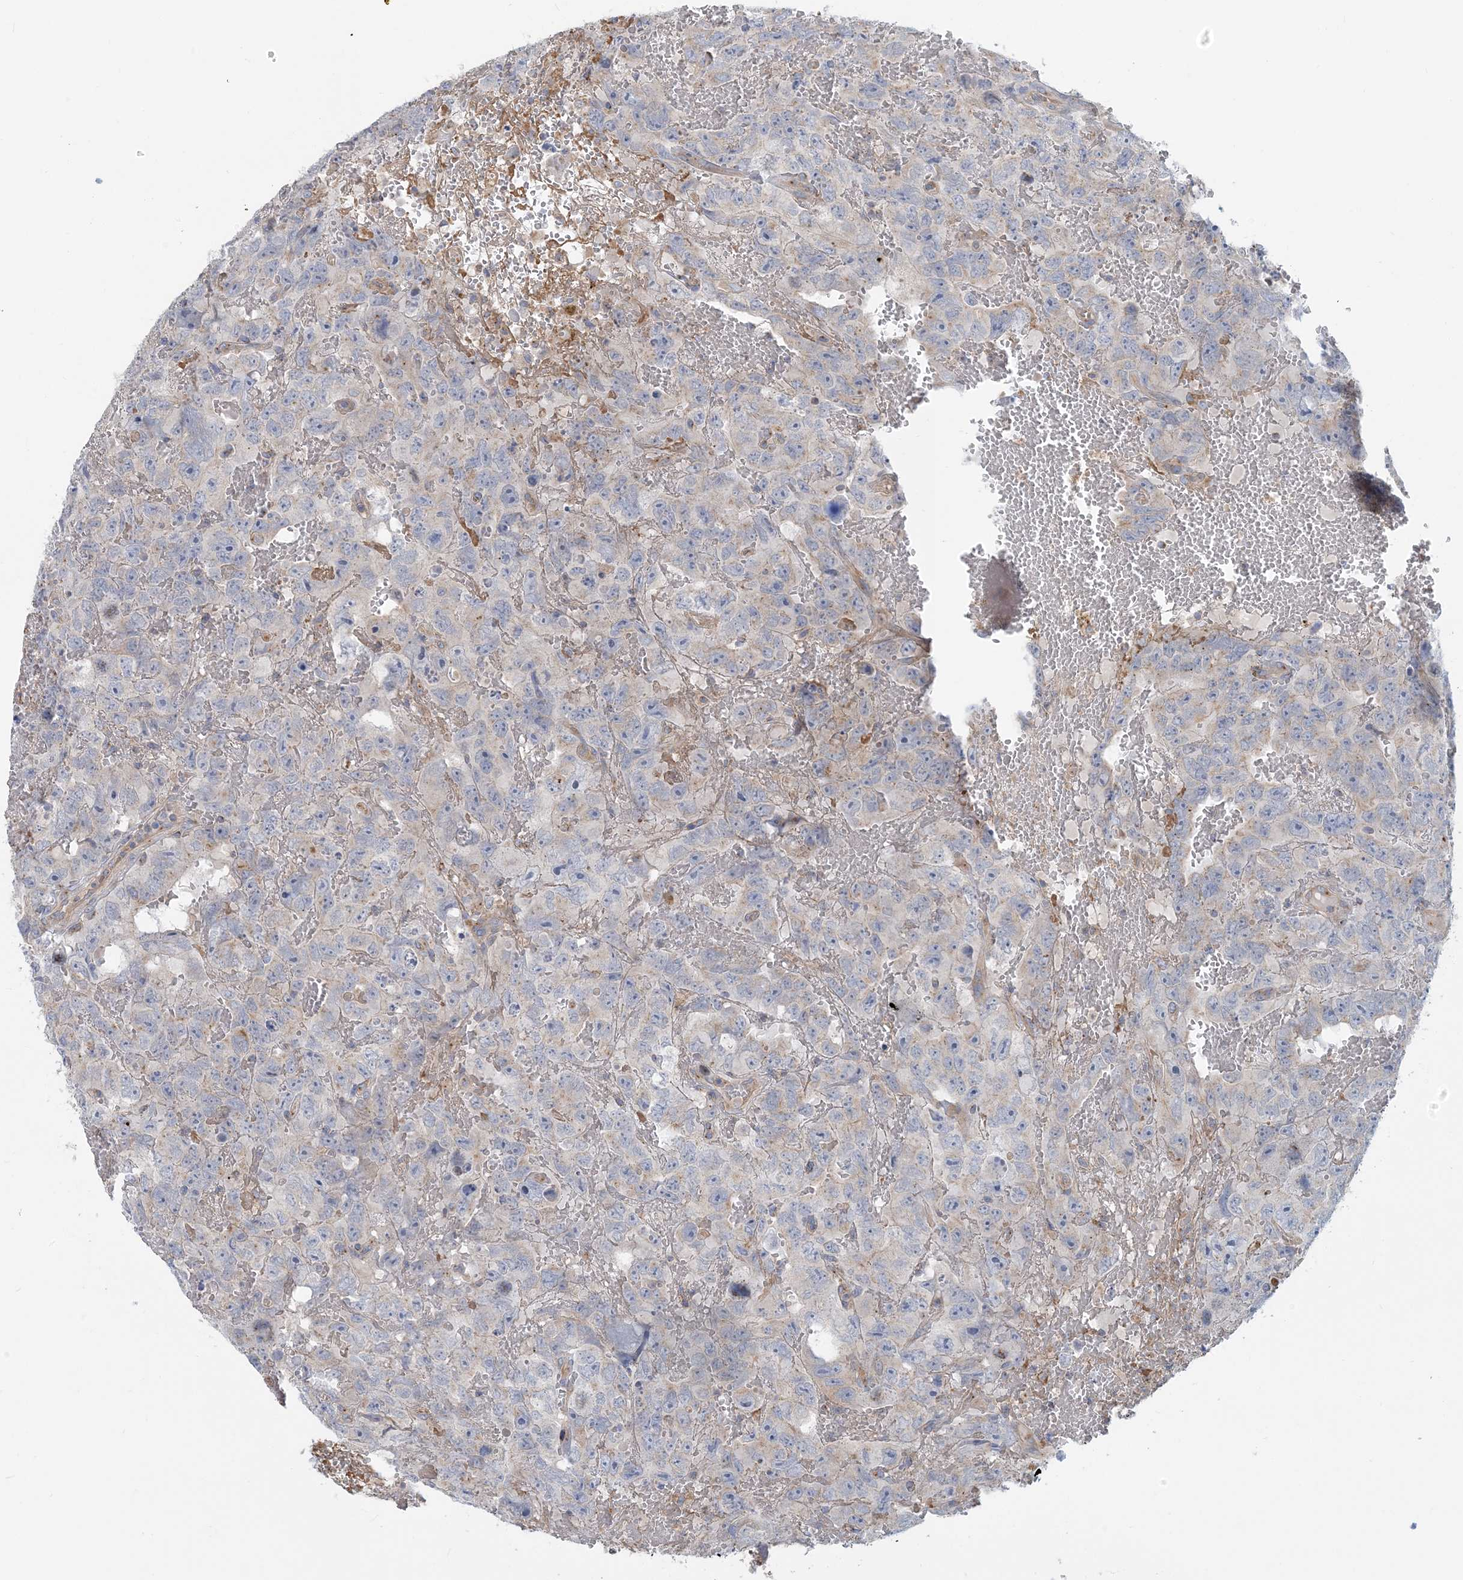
{"staining": {"intensity": "negative", "quantity": "none", "location": "none"}, "tissue": "testis cancer", "cell_type": "Tumor cells", "image_type": "cancer", "snomed": [{"axis": "morphology", "description": "Carcinoma, Embryonal, NOS"}, {"axis": "topography", "description": "Testis"}], "caption": "Immunohistochemistry histopathology image of neoplastic tissue: testis embryonal carcinoma stained with DAB (3,3'-diaminobenzidine) exhibits no significant protein staining in tumor cells. (Brightfield microscopy of DAB (3,3'-diaminobenzidine) immunohistochemistry at high magnification).", "gene": "SIDT1", "patient": {"sex": "male", "age": 45}}